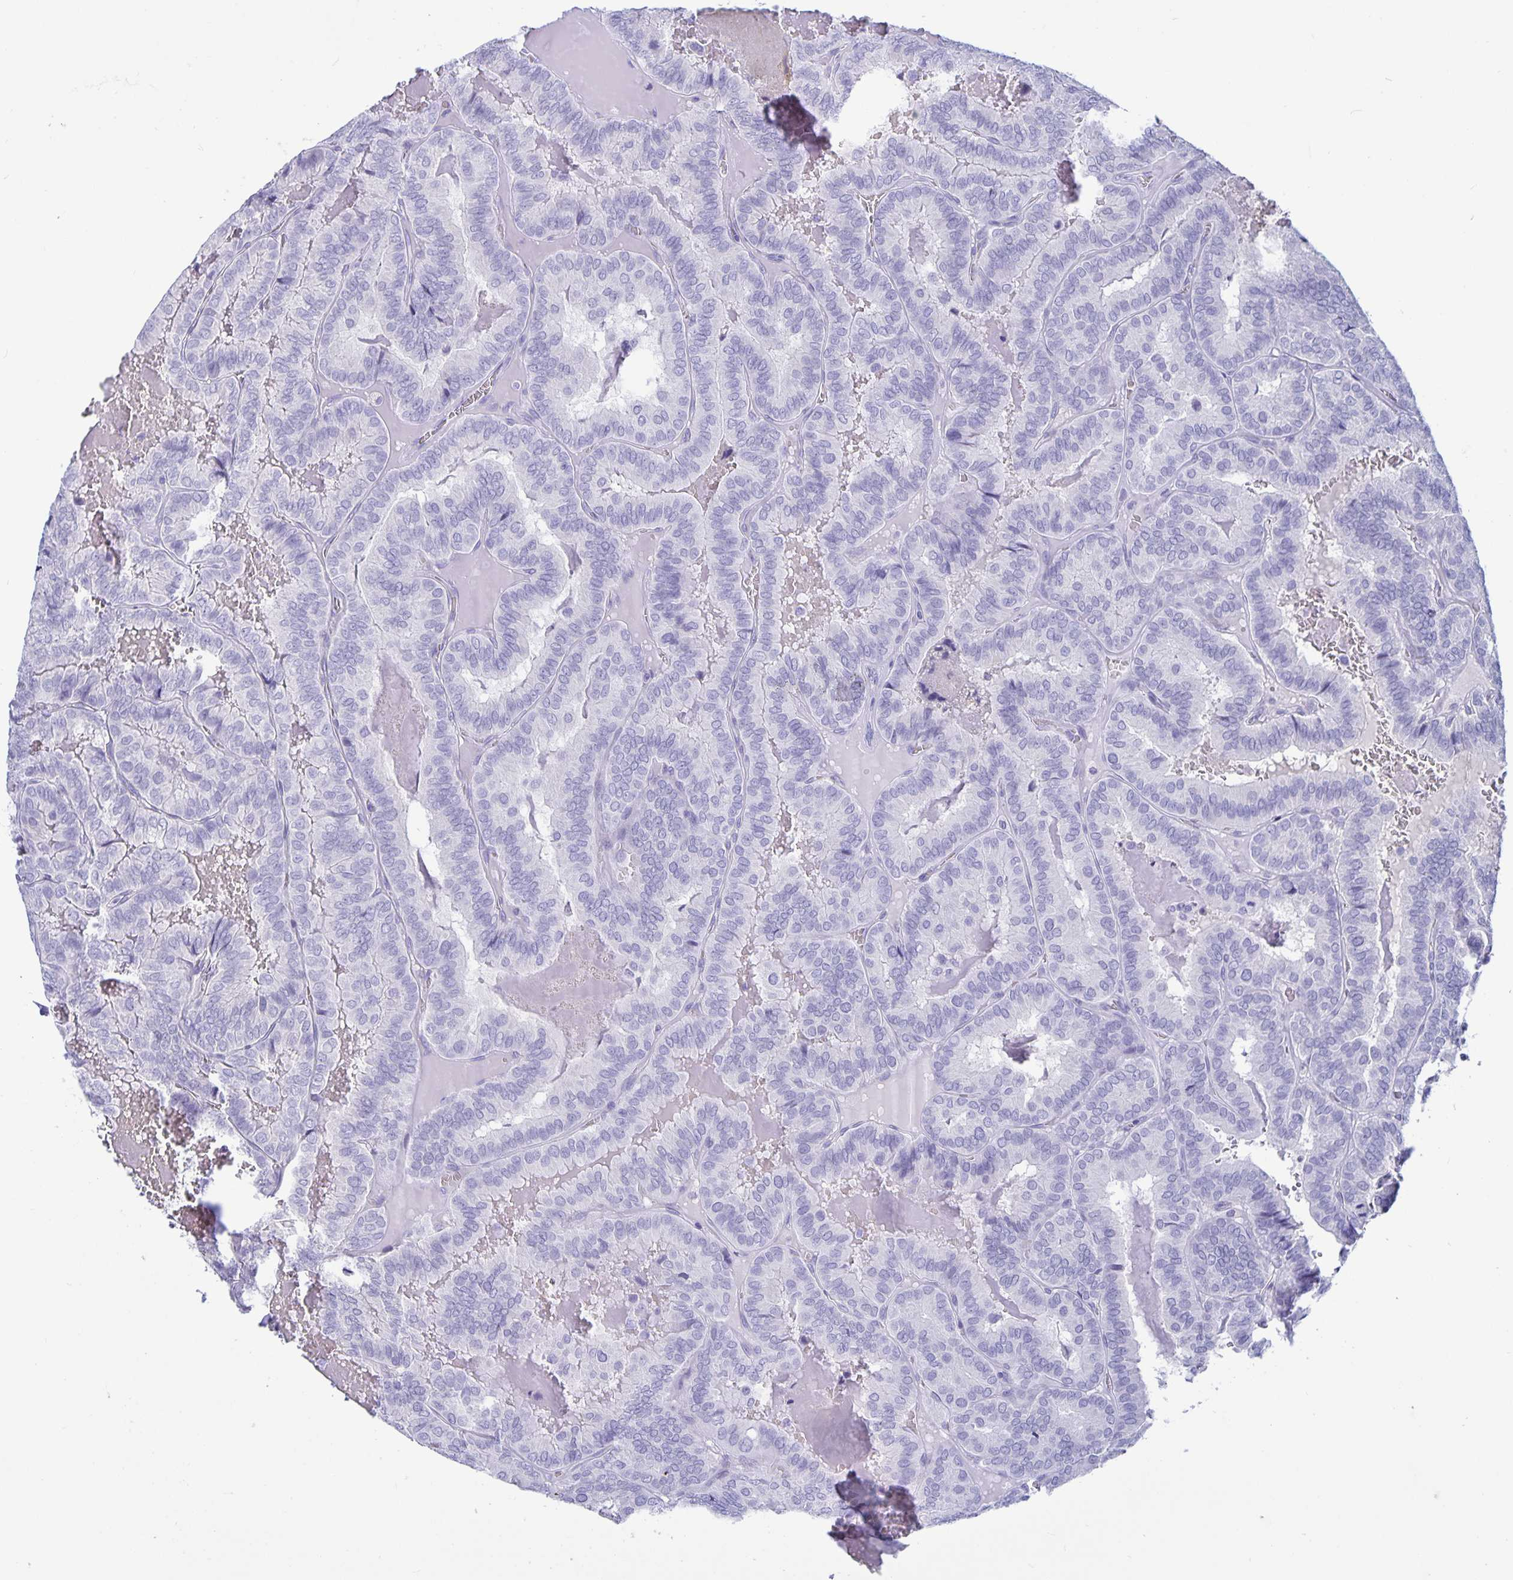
{"staining": {"intensity": "negative", "quantity": "none", "location": "none"}, "tissue": "thyroid cancer", "cell_type": "Tumor cells", "image_type": "cancer", "snomed": [{"axis": "morphology", "description": "Papillary adenocarcinoma, NOS"}, {"axis": "topography", "description": "Thyroid gland"}], "caption": "IHC histopathology image of human thyroid papillary adenocarcinoma stained for a protein (brown), which exhibits no expression in tumor cells.", "gene": "BPIFA3", "patient": {"sex": "female", "age": 75}}